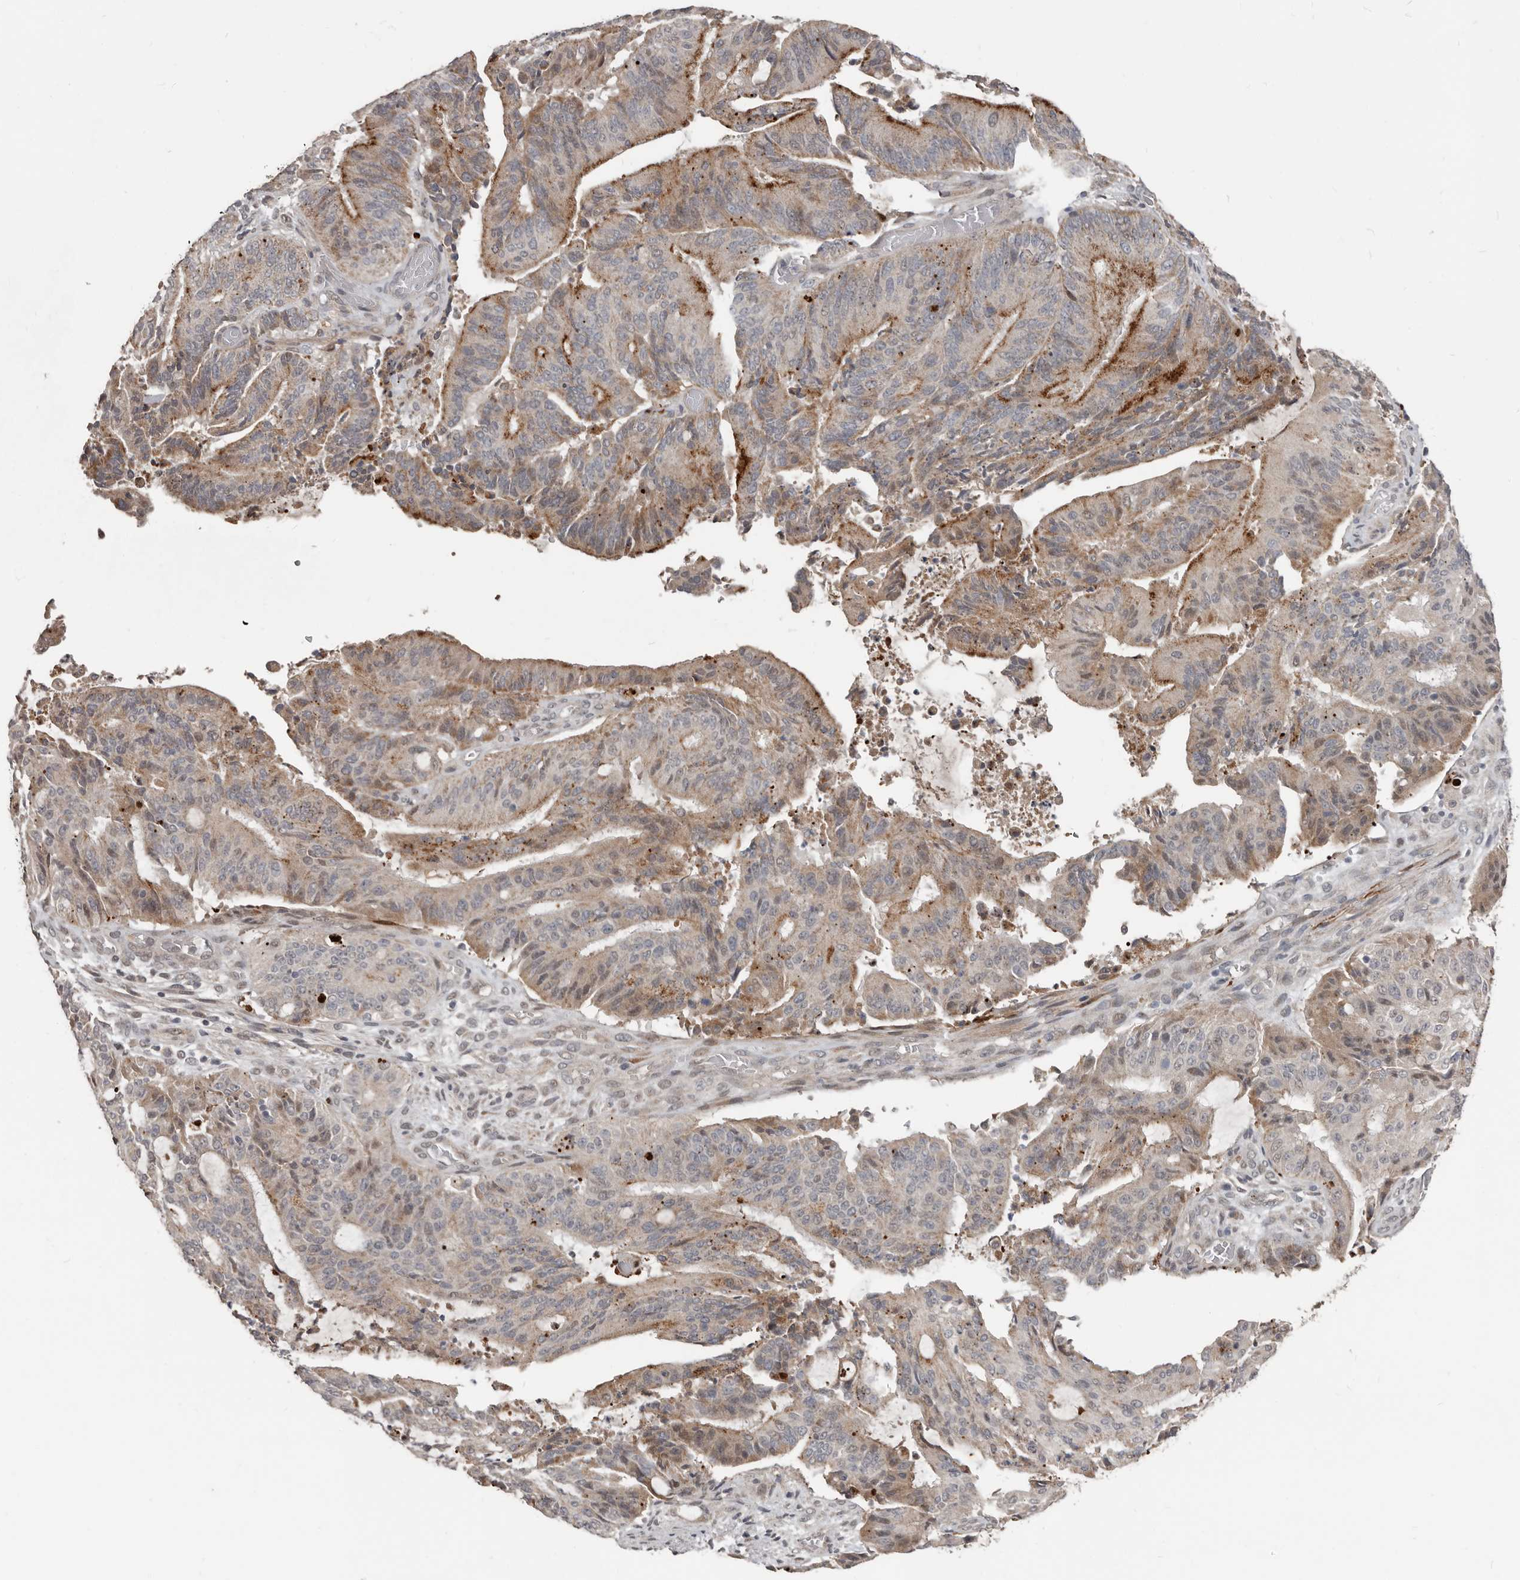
{"staining": {"intensity": "strong", "quantity": "25%-75%", "location": "cytoplasmic/membranous"}, "tissue": "liver cancer", "cell_type": "Tumor cells", "image_type": "cancer", "snomed": [{"axis": "morphology", "description": "Normal tissue, NOS"}, {"axis": "morphology", "description": "Cholangiocarcinoma"}, {"axis": "topography", "description": "Liver"}, {"axis": "topography", "description": "Peripheral nerve tissue"}], "caption": "Cholangiocarcinoma (liver) stained for a protein (brown) reveals strong cytoplasmic/membranous positive positivity in about 25%-75% of tumor cells.", "gene": "APOL6", "patient": {"sex": "female", "age": 73}}